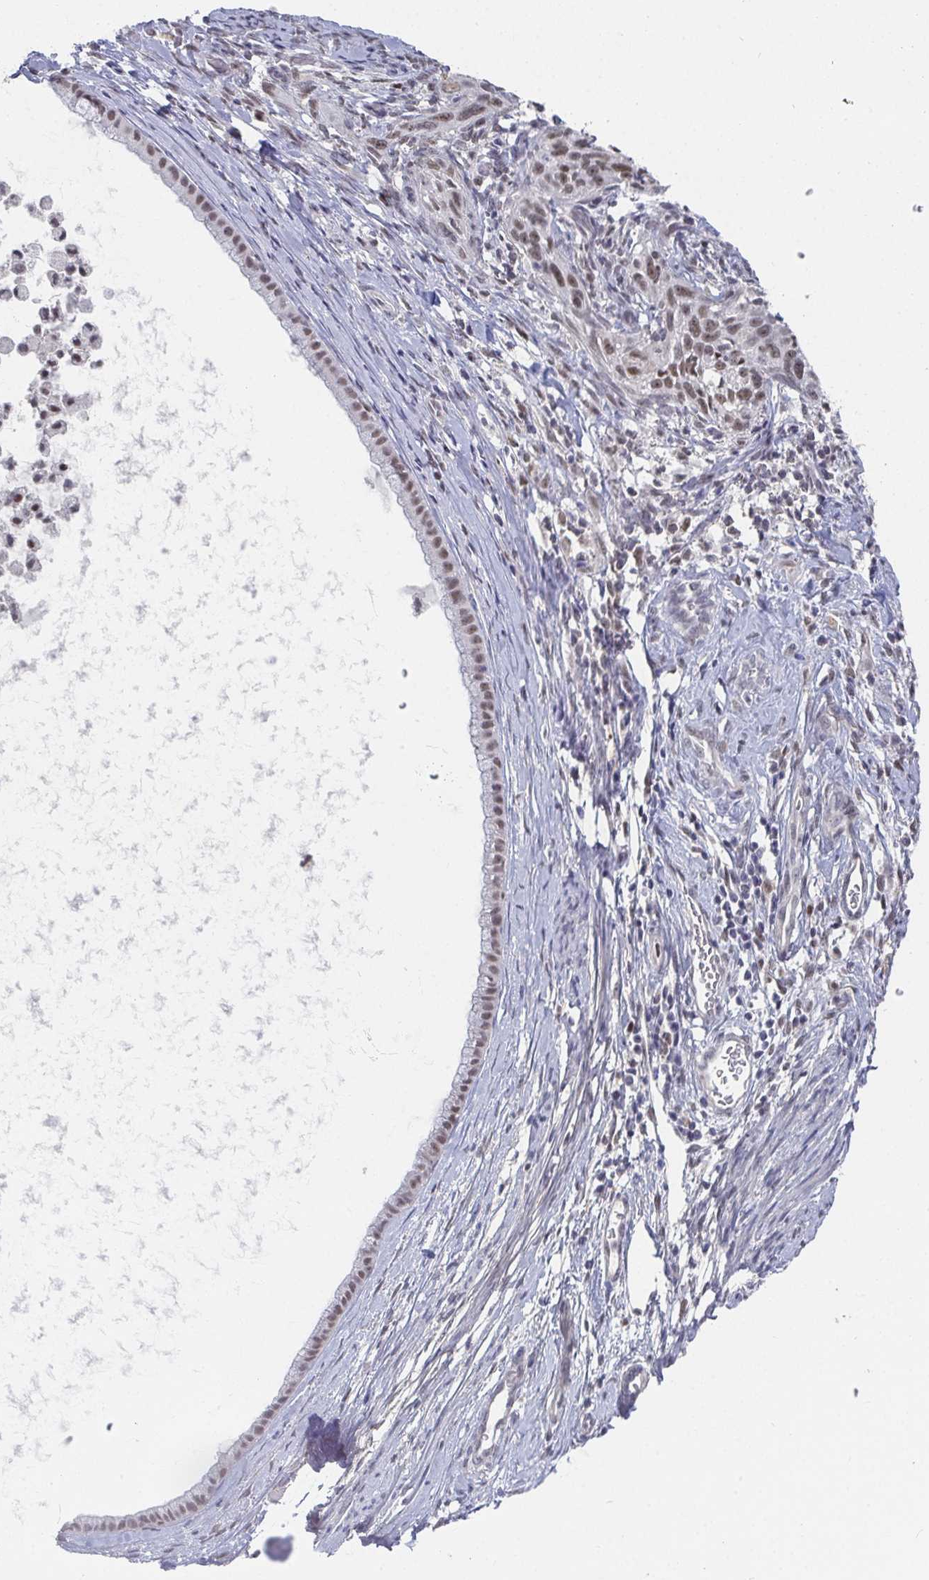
{"staining": {"intensity": "weak", "quantity": ">75%", "location": "nuclear"}, "tissue": "cervical cancer", "cell_type": "Tumor cells", "image_type": "cancer", "snomed": [{"axis": "morphology", "description": "Squamous cell carcinoma, NOS"}, {"axis": "topography", "description": "Cervix"}], "caption": "Weak nuclear positivity for a protein is seen in about >75% of tumor cells of cervical cancer using IHC.", "gene": "RCOR1", "patient": {"sex": "female", "age": 51}}